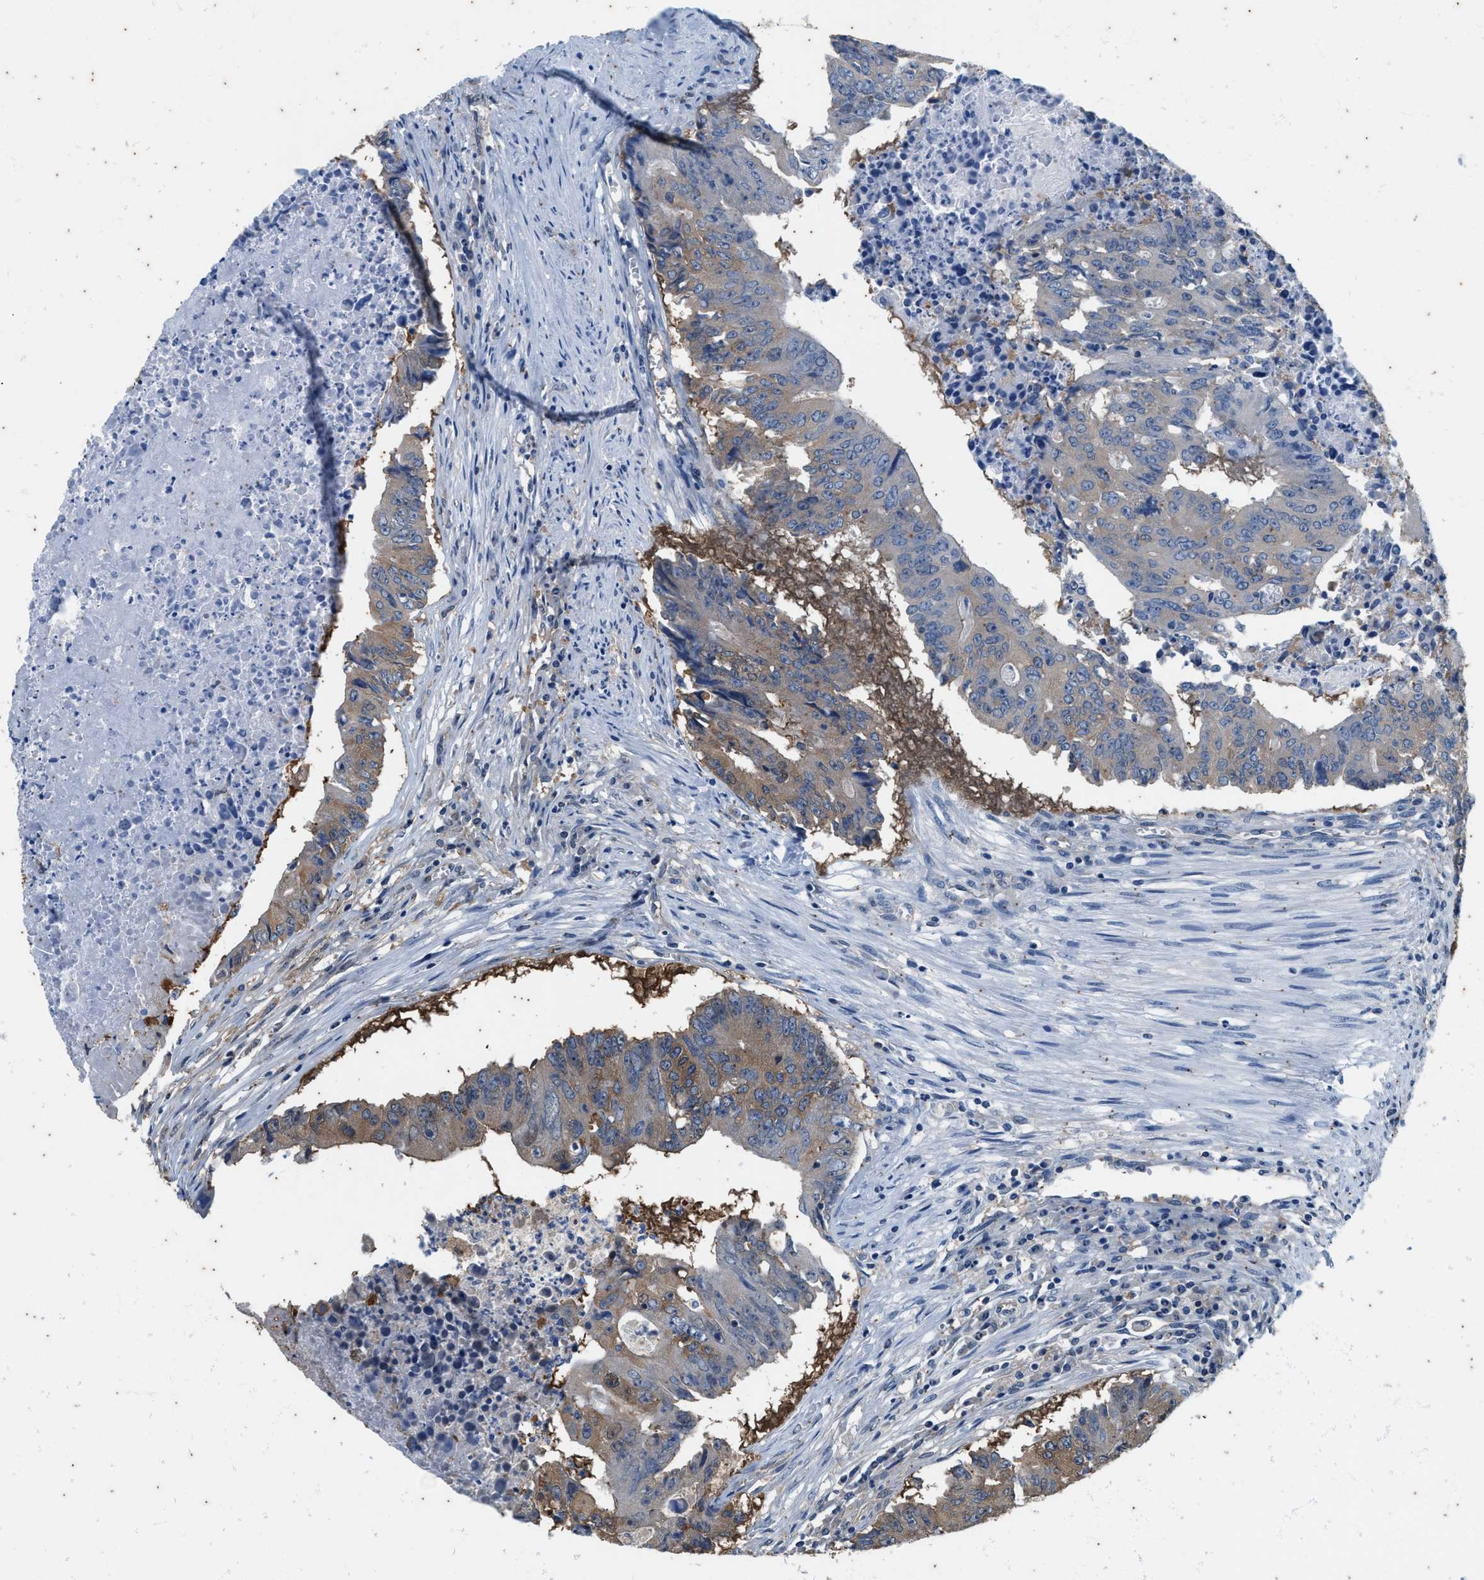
{"staining": {"intensity": "moderate", "quantity": ">75%", "location": "cytoplasmic/membranous"}, "tissue": "colorectal cancer", "cell_type": "Tumor cells", "image_type": "cancer", "snomed": [{"axis": "morphology", "description": "Adenocarcinoma, NOS"}, {"axis": "topography", "description": "Colon"}], "caption": "Human colorectal adenocarcinoma stained for a protein (brown) demonstrates moderate cytoplasmic/membranous positive expression in about >75% of tumor cells.", "gene": "COX19", "patient": {"sex": "male", "age": 87}}